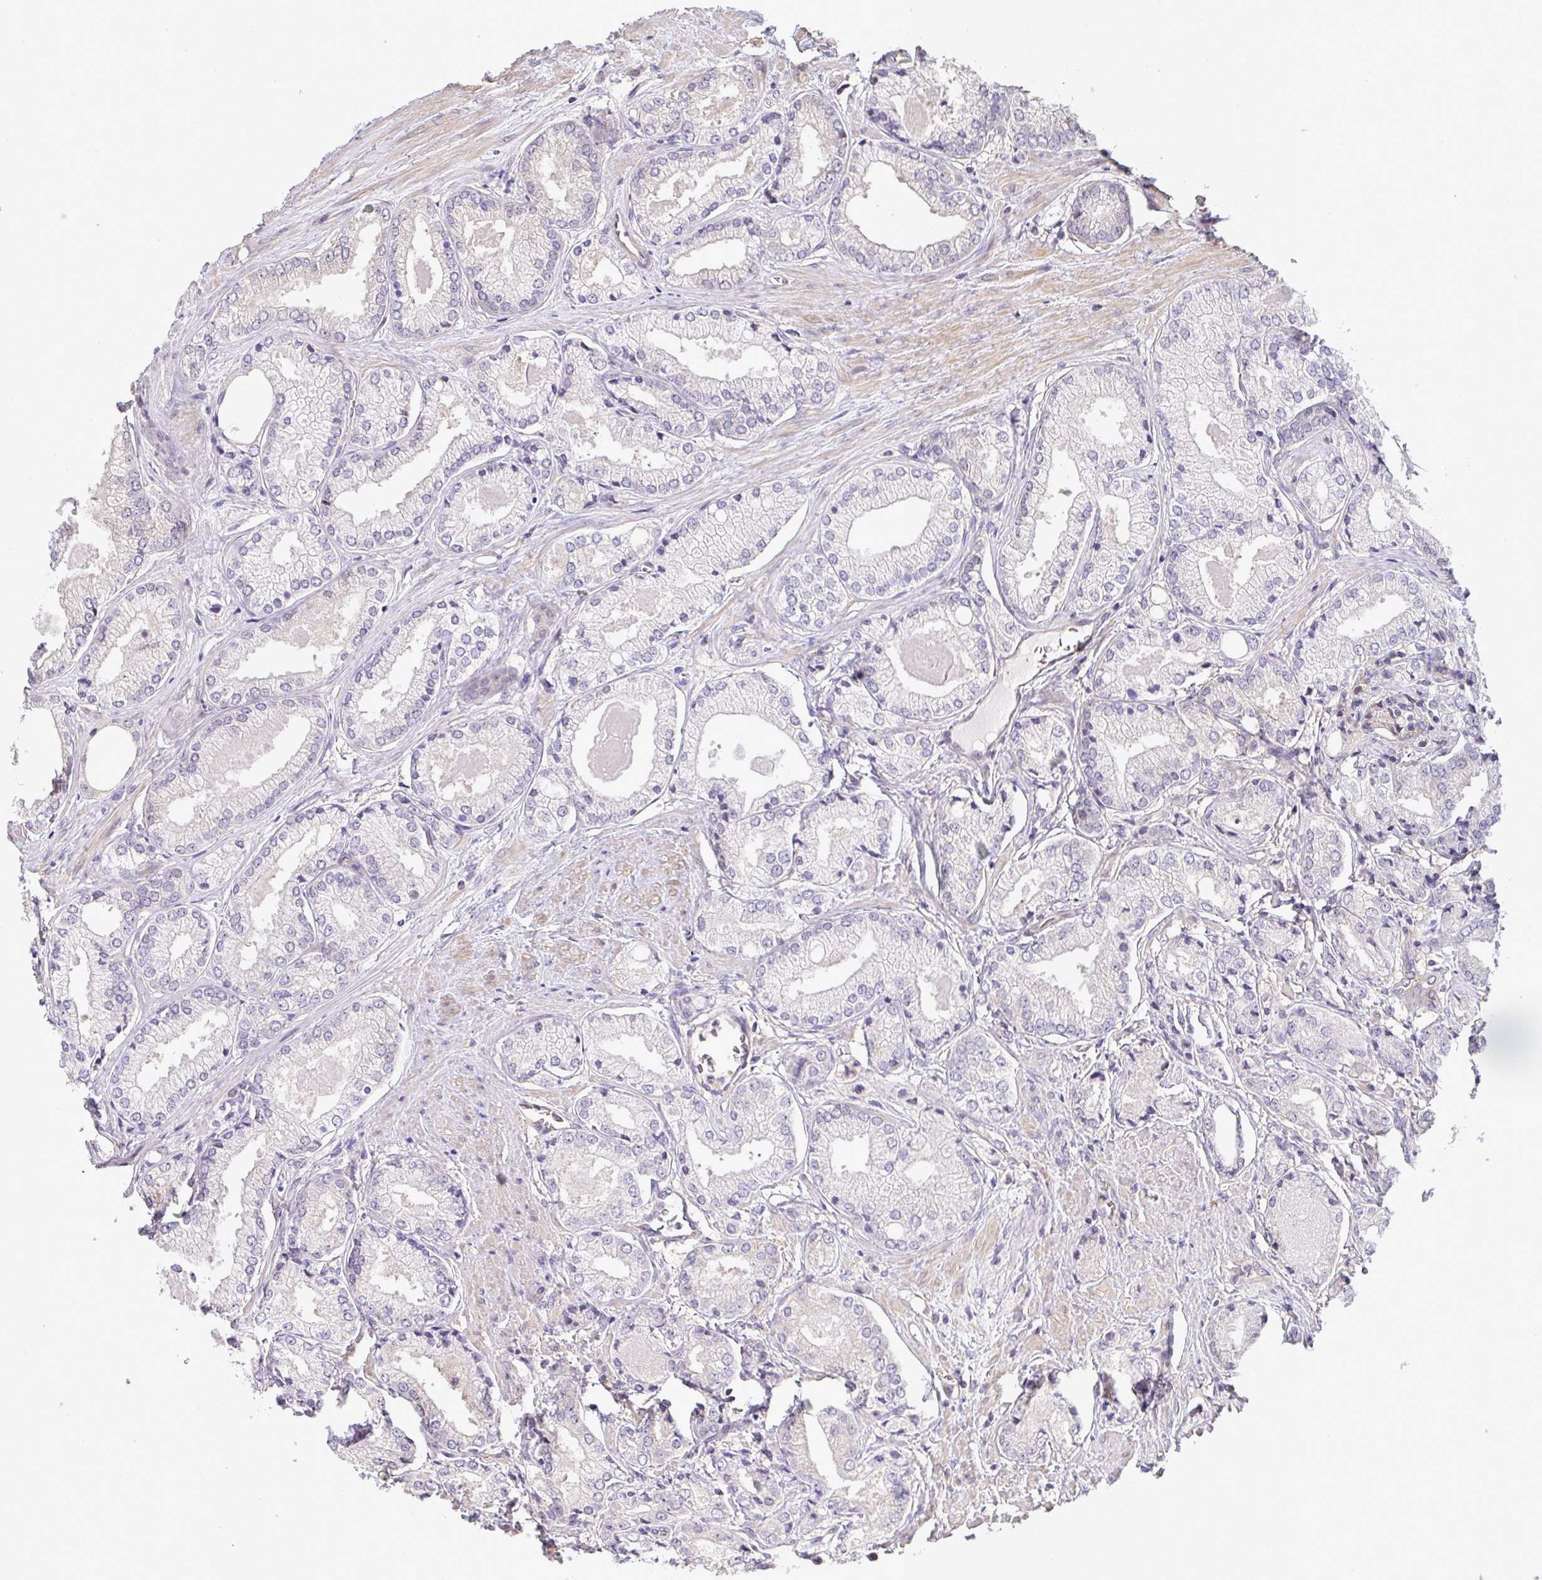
{"staining": {"intensity": "negative", "quantity": "none", "location": "none"}, "tissue": "prostate cancer", "cell_type": "Tumor cells", "image_type": "cancer", "snomed": [{"axis": "morphology", "description": "Adenocarcinoma, NOS"}, {"axis": "morphology", "description": "Adenocarcinoma, Low grade"}, {"axis": "topography", "description": "Prostate"}], "caption": "Prostate adenocarcinoma stained for a protein using immunohistochemistry demonstrates no expression tumor cells.", "gene": "EEF1AKMT1", "patient": {"sex": "male", "age": 68}}